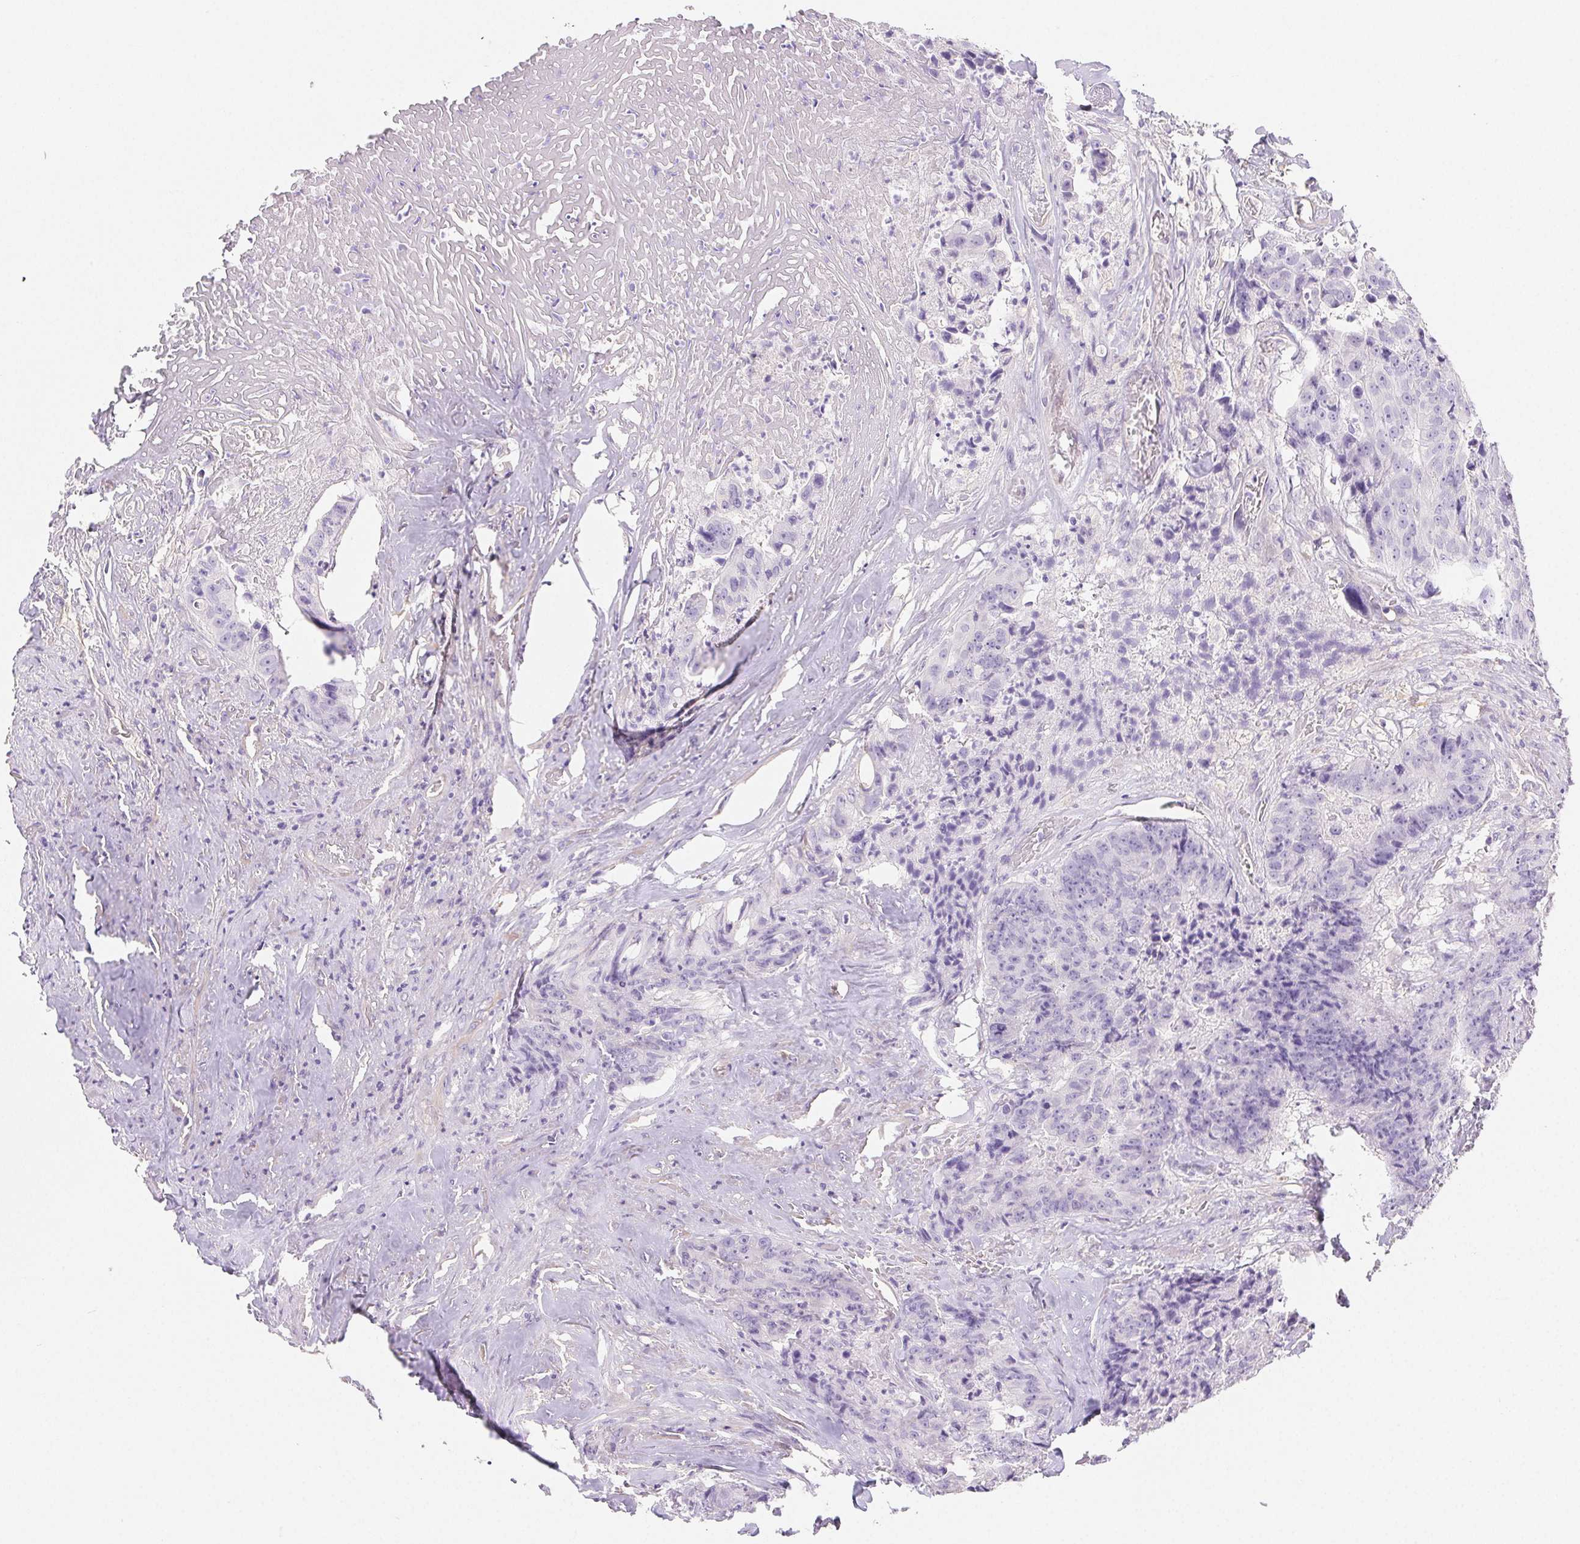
{"staining": {"intensity": "negative", "quantity": "none", "location": "none"}, "tissue": "colorectal cancer", "cell_type": "Tumor cells", "image_type": "cancer", "snomed": [{"axis": "morphology", "description": "Adenocarcinoma, NOS"}, {"axis": "topography", "description": "Rectum"}], "caption": "This photomicrograph is of colorectal adenocarcinoma stained with immunohistochemistry (IHC) to label a protein in brown with the nuclei are counter-stained blue. There is no expression in tumor cells.", "gene": "PNLIP", "patient": {"sex": "female", "age": 62}}